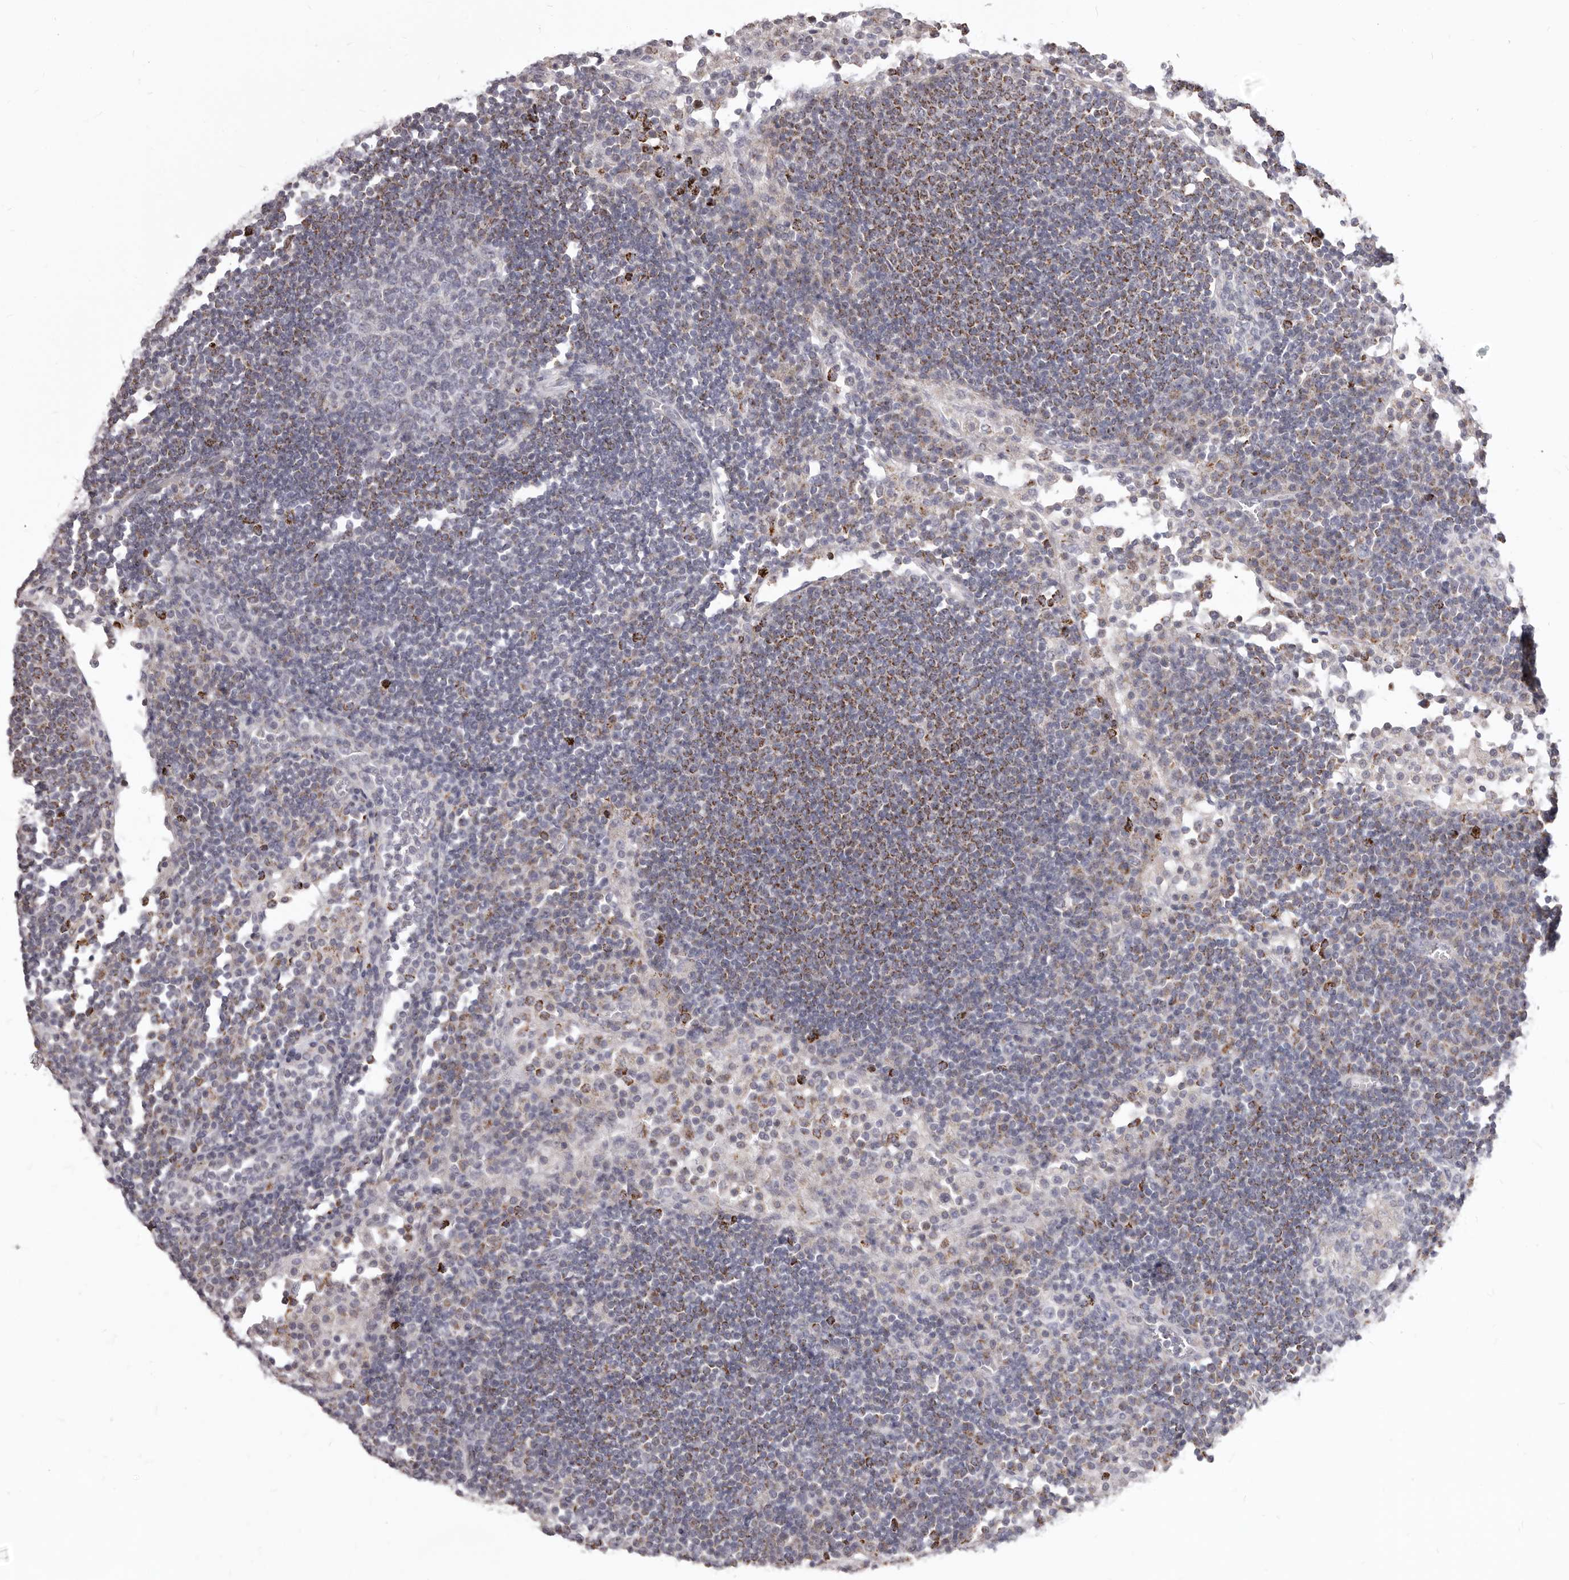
{"staining": {"intensity": "negative", "quantity": "none", "location": "none"}, "tissue": "lymph node", "cell_type": "Germinal center cells", "image_type": "normal", "snomed": [{"axis": "morphology", "description": "Normal tissue, NOS"}, {"axis": "topography", "description": "Lymph node"}], "caption": "This is an IHC micrograph of normal lymph node. There is no staining in germinal center cells.", "gene": "PRMT2", "patient": {"sex": "female", "age": 53}}